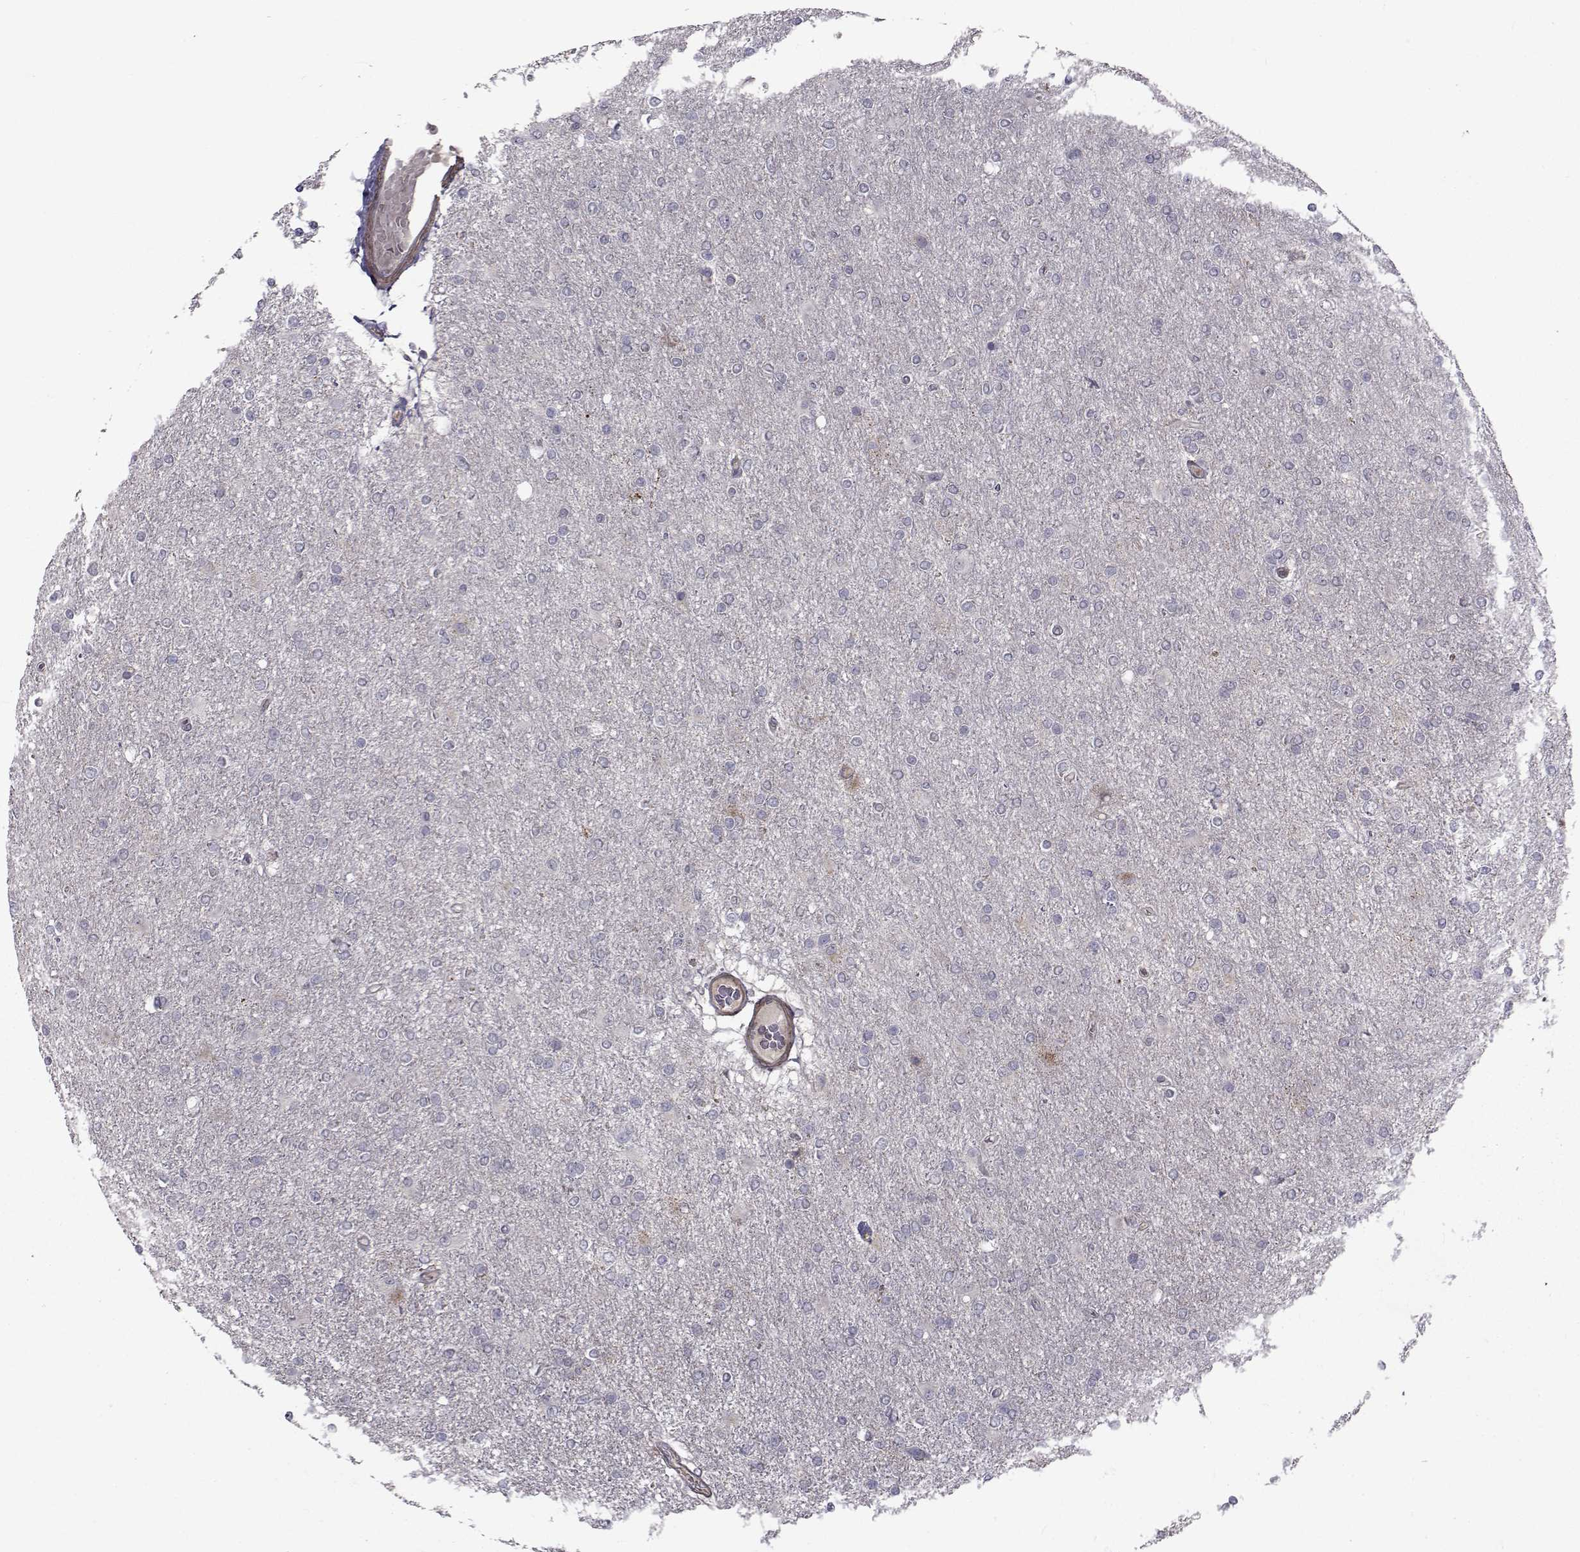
{"staining": {"intensity": "negative", "quantity": "none", "location": "none"}, "tissue": "glioma", "cell_type": "Tumor cells", "image_type": "cancer", "snomed": [{"axis": "morphology", "description": "Glioma, malignant, High grade"}, {"axis": "topography", "description": "Cerebral cortex"}], "caption": "Immunohistochemistry histopathology image of neoplastic tissue: high-grade glioma (malignant) stained with DAB shows no significant protein staining in tumor cells.", "gene": "FDXR", "patient": {"sex": "male", "age": 70}}